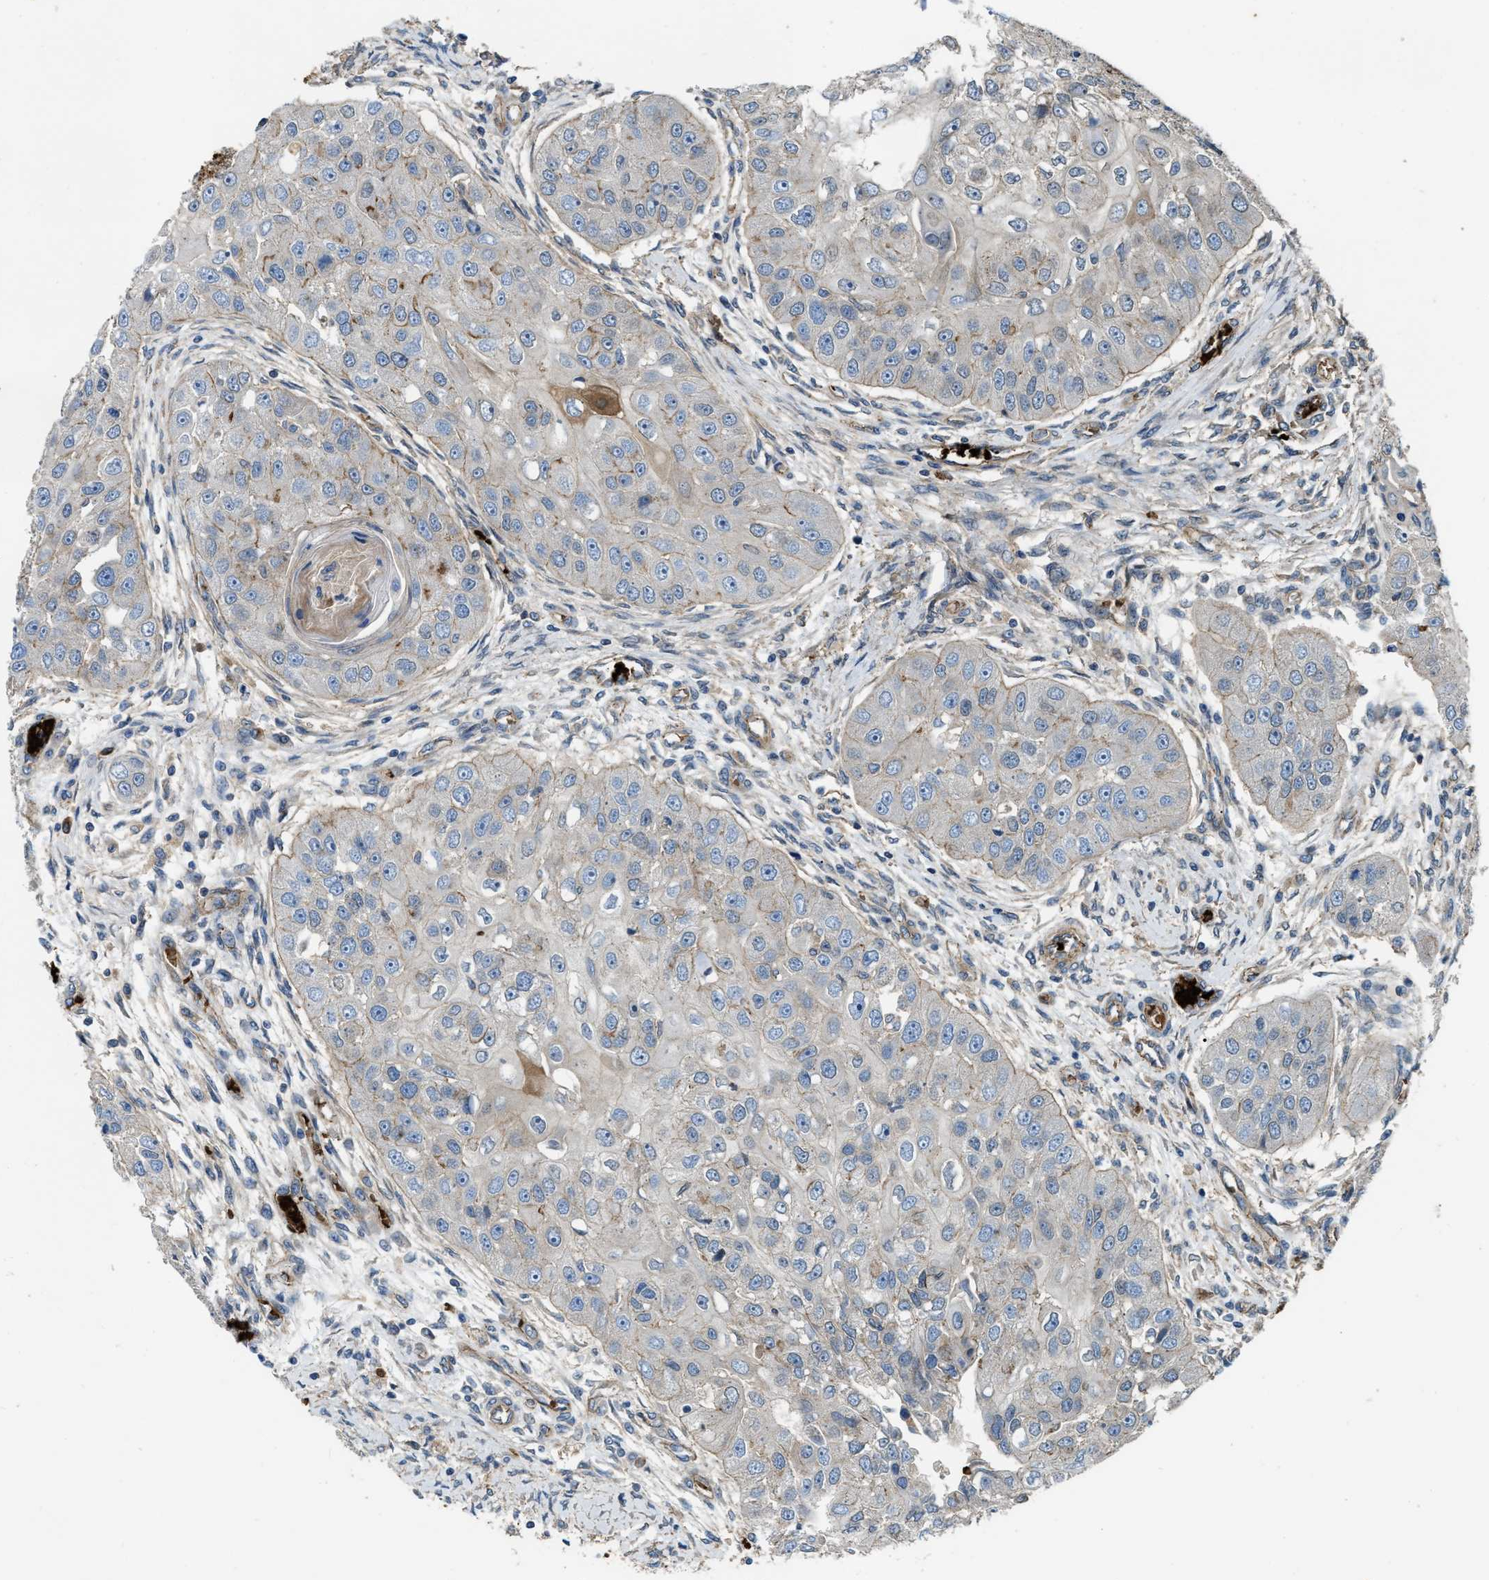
{"staining": {"intensity": "weak", "quantity": "<25%", "location": "cytoplasmic/membranous"}, "tissue": "head and neck cancer", "cell_type": "Tumor cells", "image_type": "cancer", "snomed": [{"axis": "morphology", "description": "Normal tissue, NOS"}, {"axis": "morphology", "description": "Squamous cell carcinoma, NOS"}, {"axis": "topography", "description": "Skeletal muscle"}, {"axis": "topography", "description": "Head-Neck"}], "caption": "High power microscopy image of an immunohistochemistry (IHC) photomicrograph of head and neck cancer (squamous cell carcinoma), revealing no significant expression in tumor cells. (DAB immunohistochemistry (IHC) visualized using brightfield microscopy, high magnification).", "gene": "ERC1", "patient": {"sex": "male", "age": 51}}